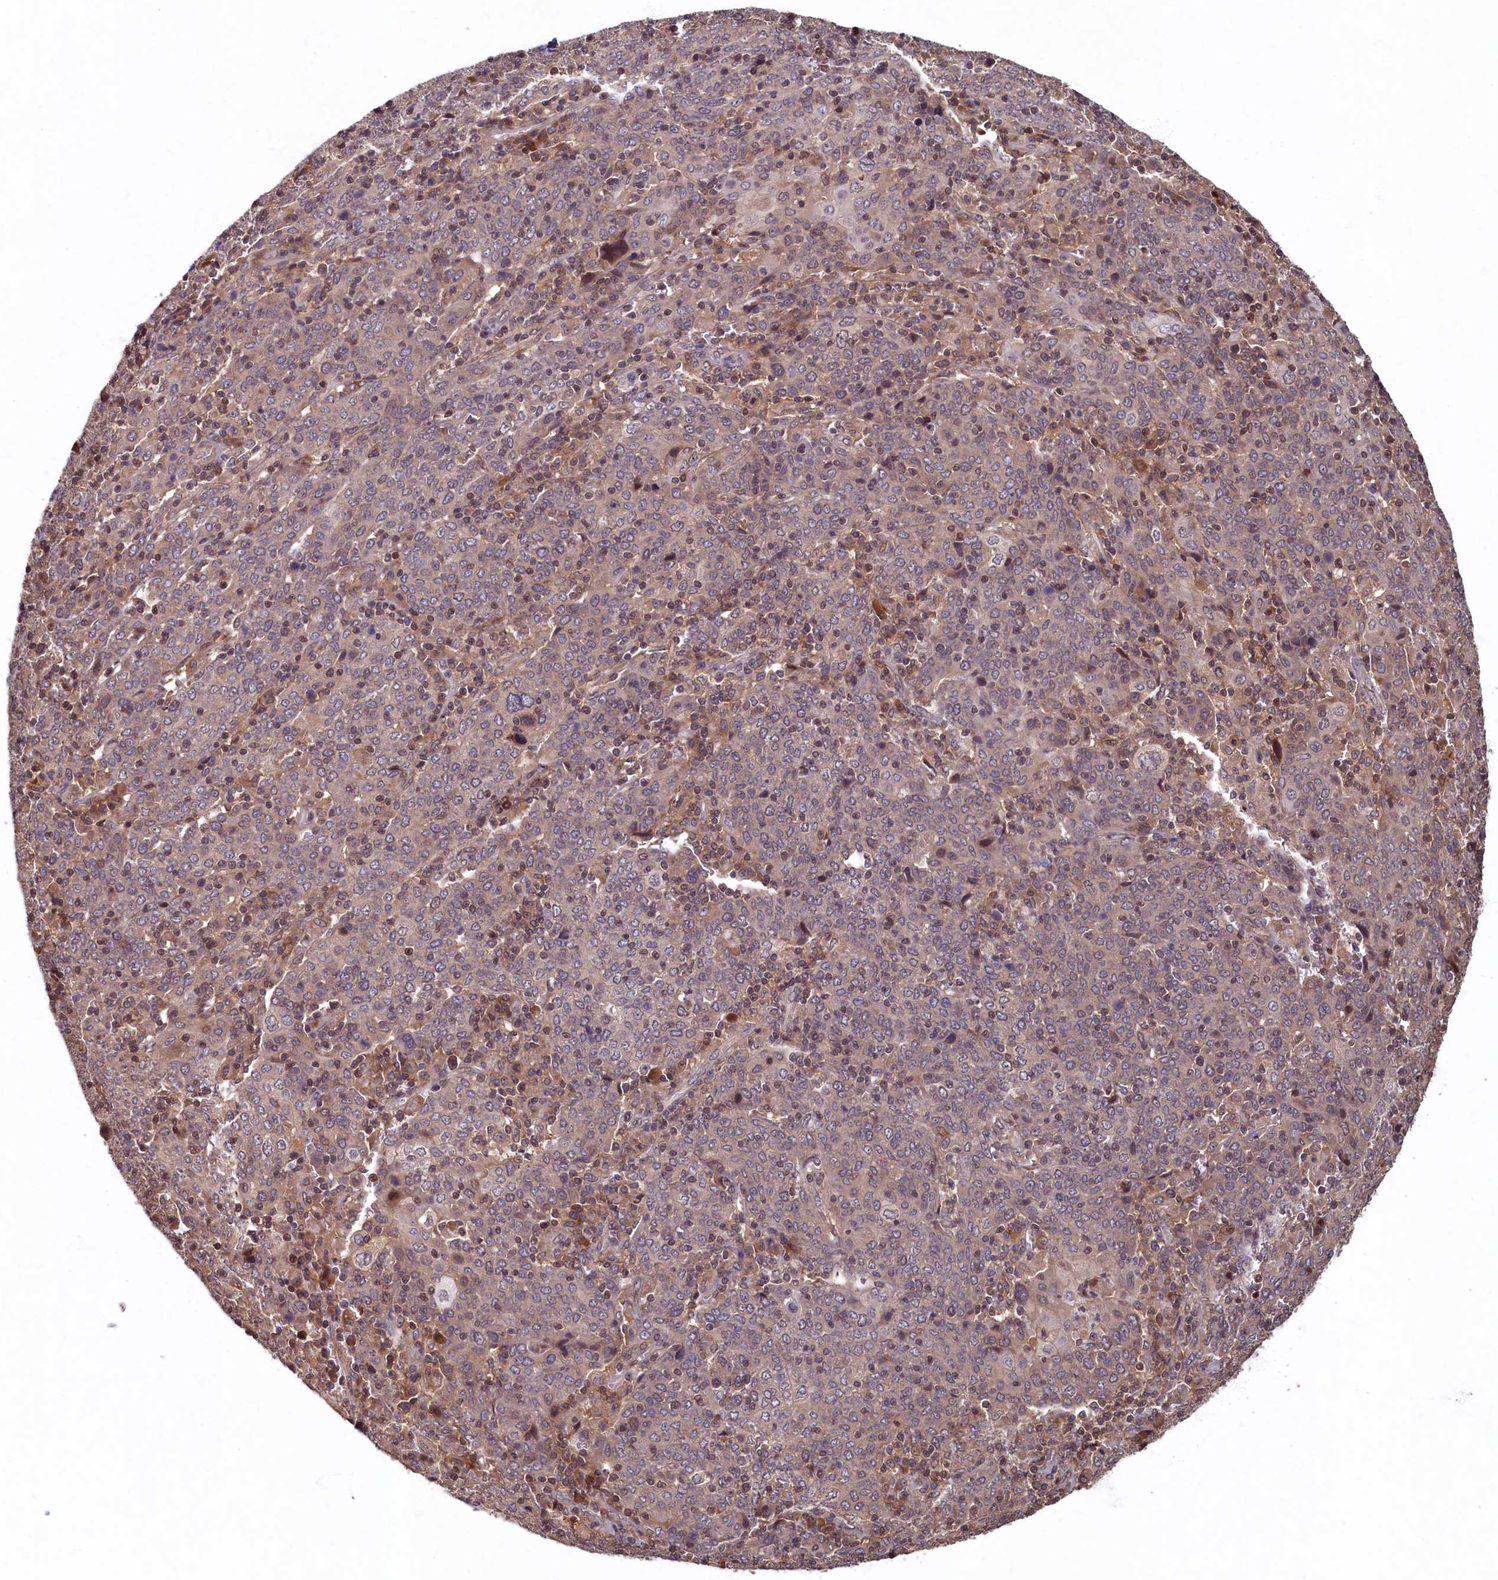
{"staining": {"intensity": "weak", "quantity": "<25%", "location": "cytoplasmic/membranous"}, "tissue": "cervical cancer", "cell_type": "Tumor cells", "image_type": "cancer", "snomed": [{"axis": "morphology", "description": "Squamous cell carcinoma, NOS"}, {"axis": "topography", "description": "Cervix"}], "caption": "Cervical cancer was stained to show a protein in brown. There is no significant positivity in tumor cells. (DAB immunohistochemistry (IHC) with hematoxylin counter stain).", "gene": "LCMT2", "patient": {"sex": "female", "age": 67}}